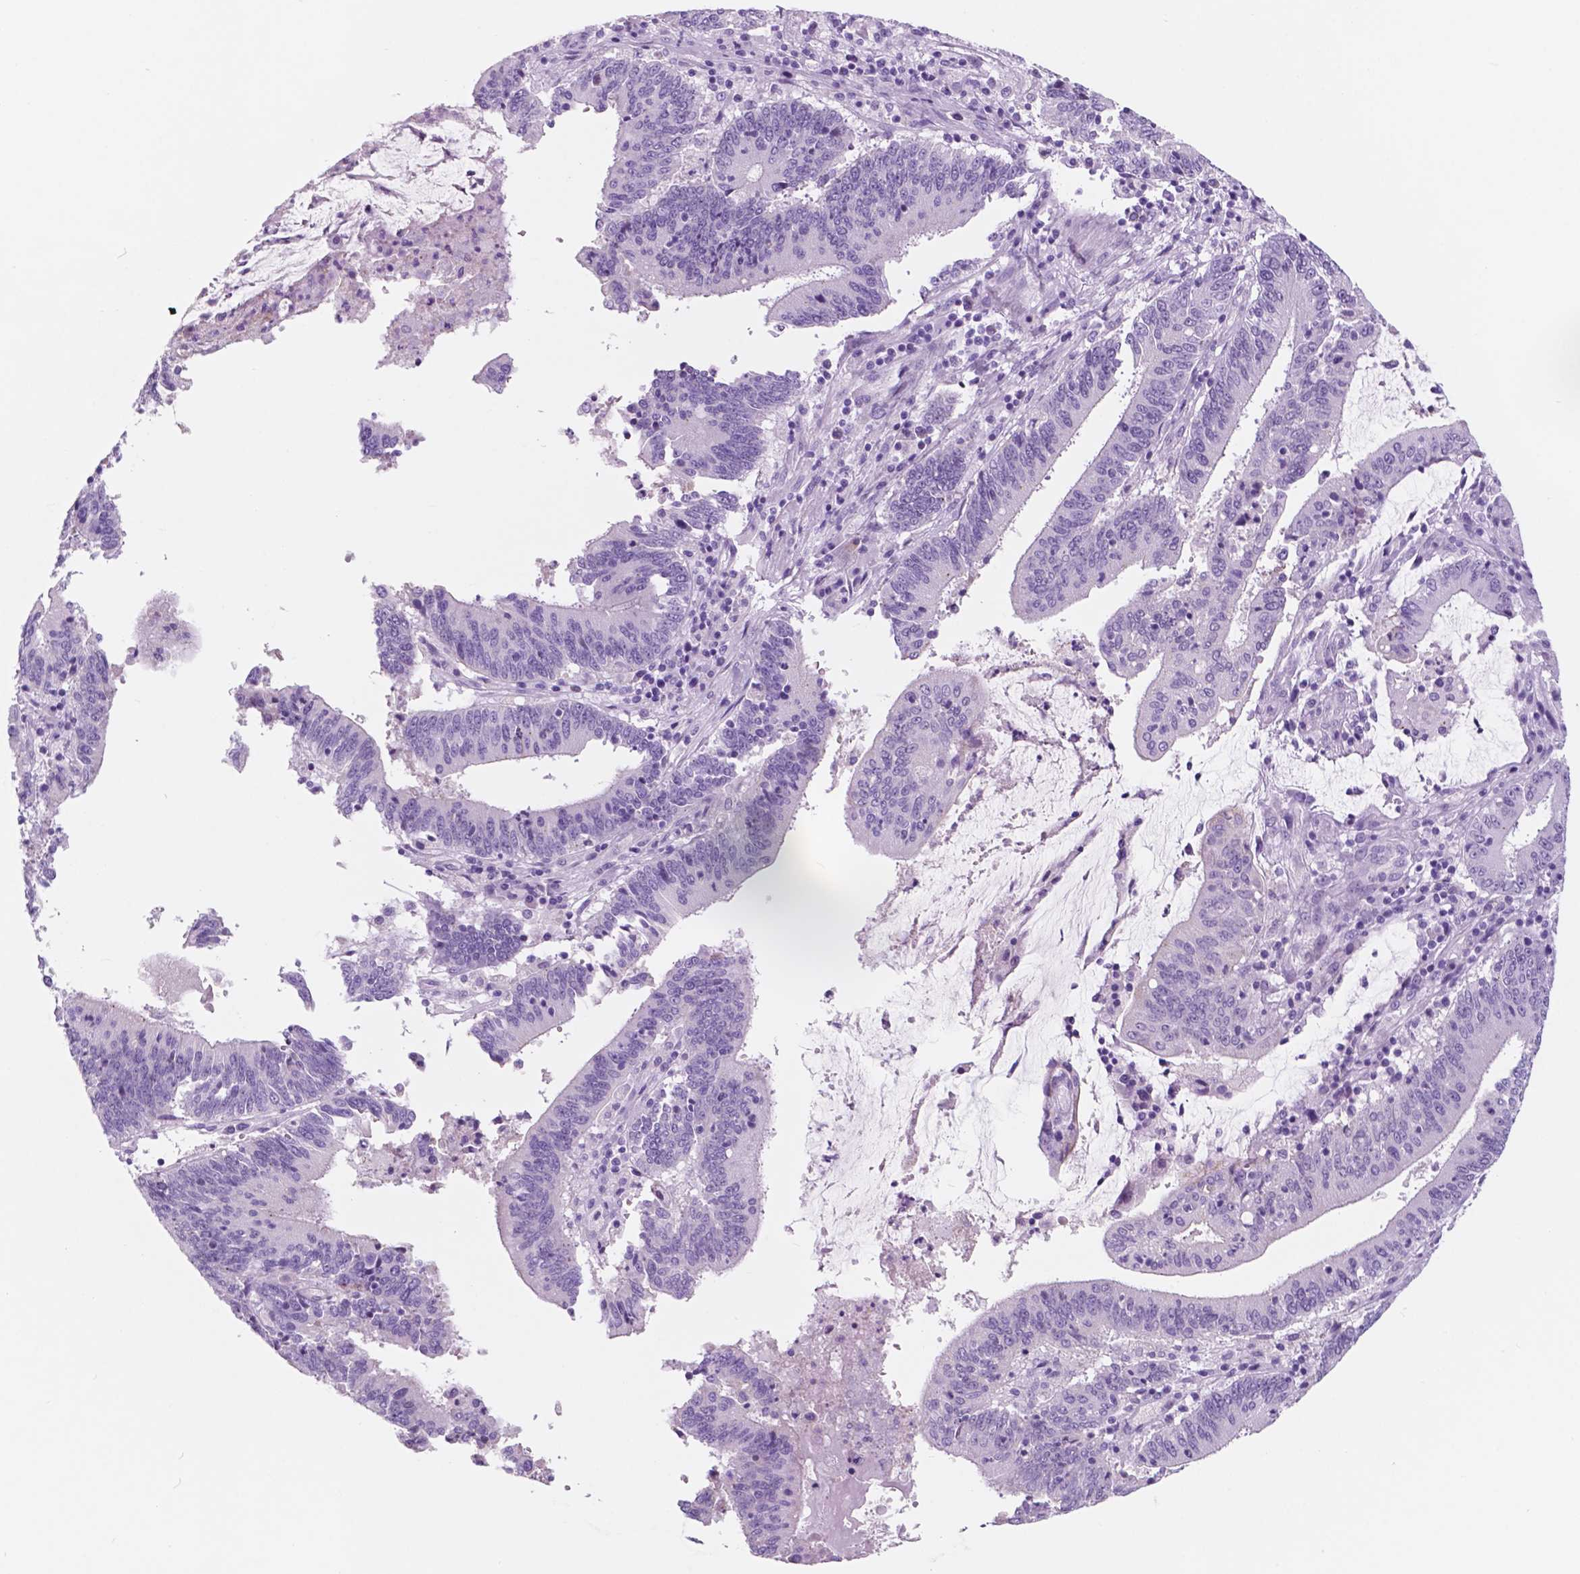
{"staining": {"intensity": "negative", "quantity": "none", "location": "none"}, "tissue": "stomach cancer", "cell_type": "Tumor cells", "image_type": "cancer", "snomed": [{"axis": "morphology", "description": "Adenocarcinoma, NOS"}, {"axis": "topography", "description": "Stomach, upper"}], "caption": "A photomicrograph of human adenocarcinoma (stomach) is negative for staining in tumor cells.", "gene": "CUZD1", "patient": {"sex": "male", "age": 68}}